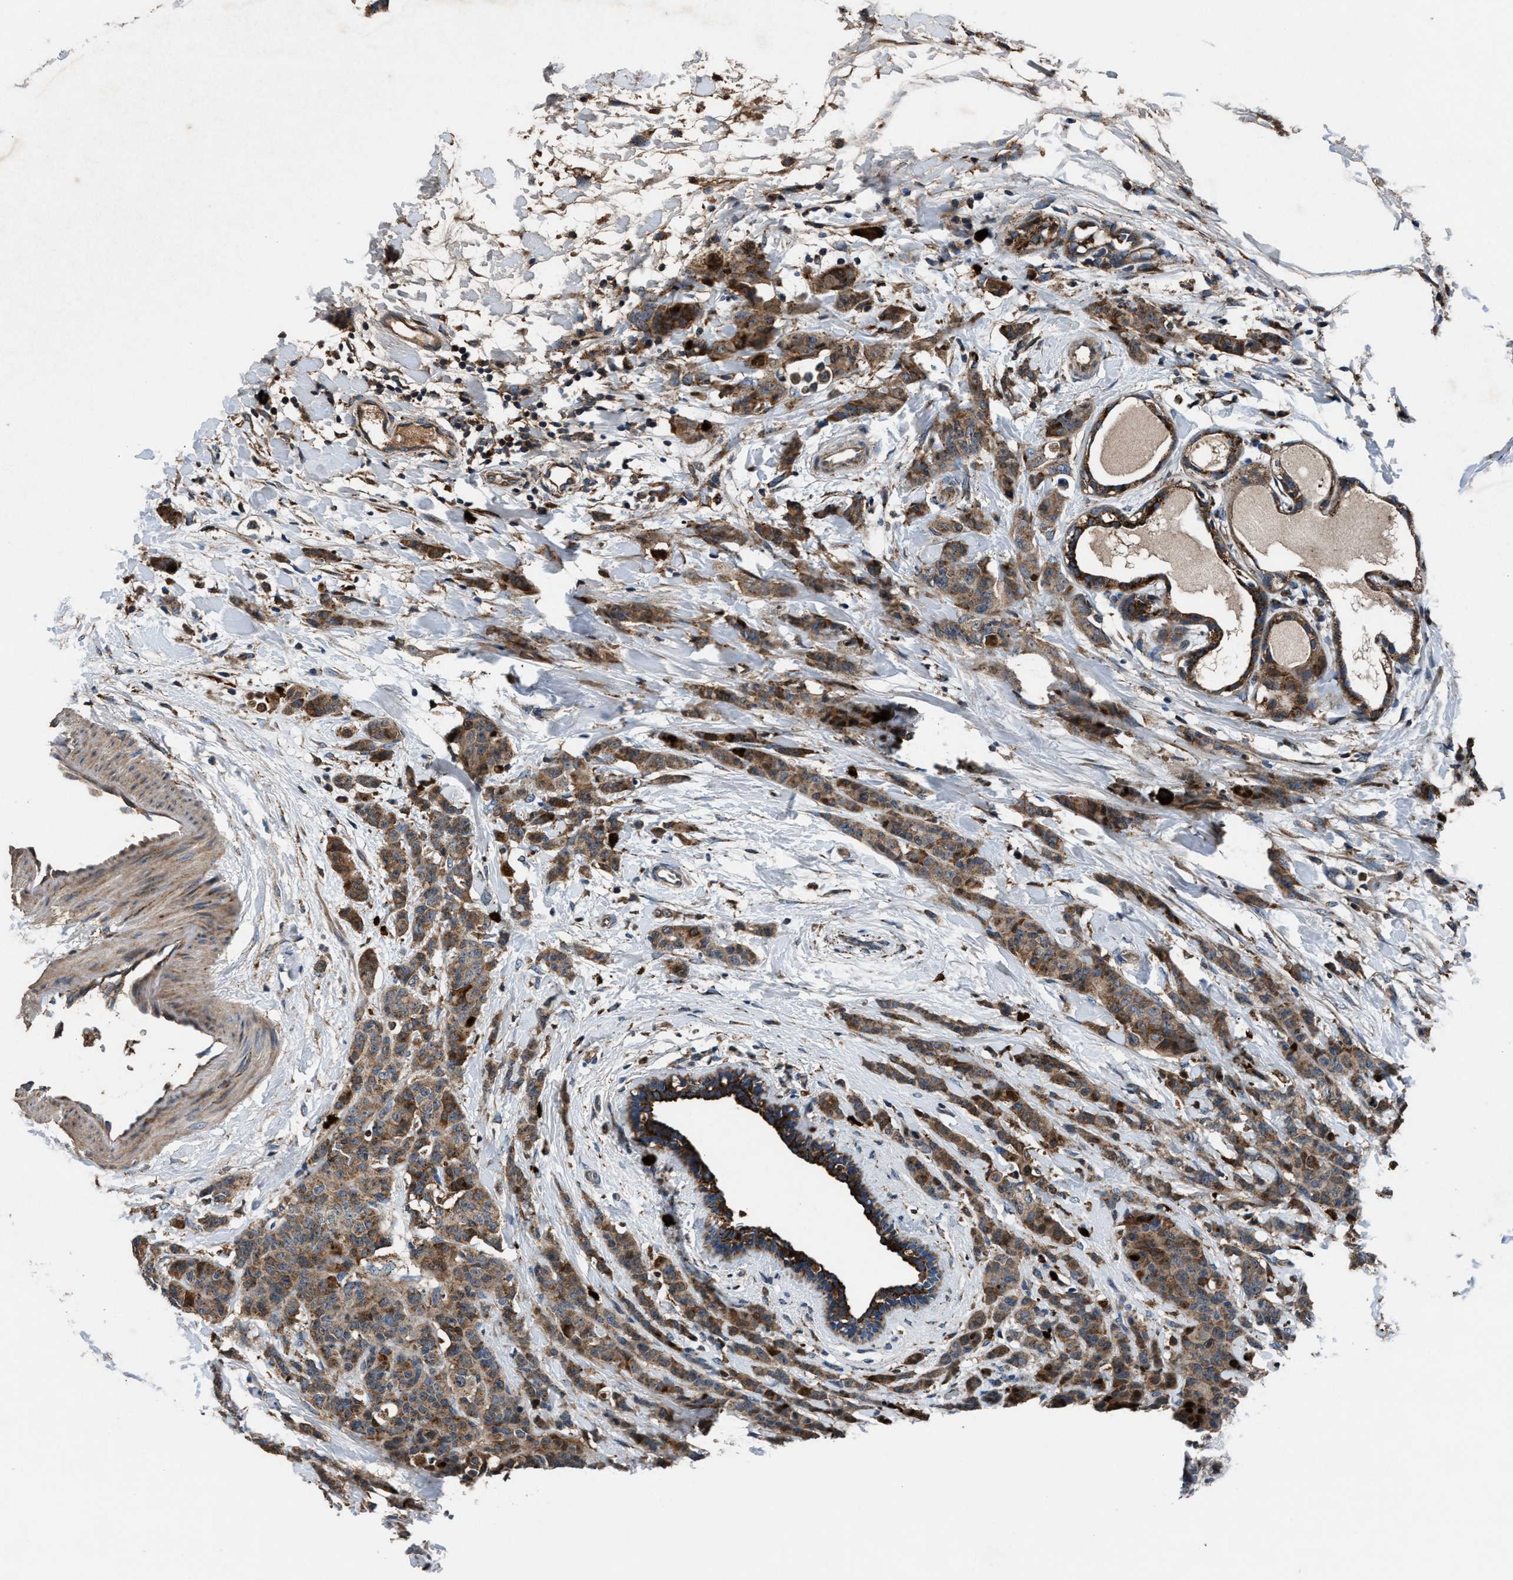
{"staining": {"intensity": "moderate", "quantity": ">75%", "location": "cytoplasmic/membranous"}, "tissue": "breast cancer", "cell_type": "Tumor cells", "image_type": "cancer", "snomed": [{"axis": "morphology", "description": "Normal tissue, NOS"}, {"axis": "morphology", "description": "Duct carcinoma"}, {"axis": "topography", "description": "Breast"}], "caption": "A brown stain shows moderate cytoplasmic/membranous positivity of a protein in breast cancer tumor cells.", "gene": "FAM221A", "patient": {"sex": "female", "age": 40}}